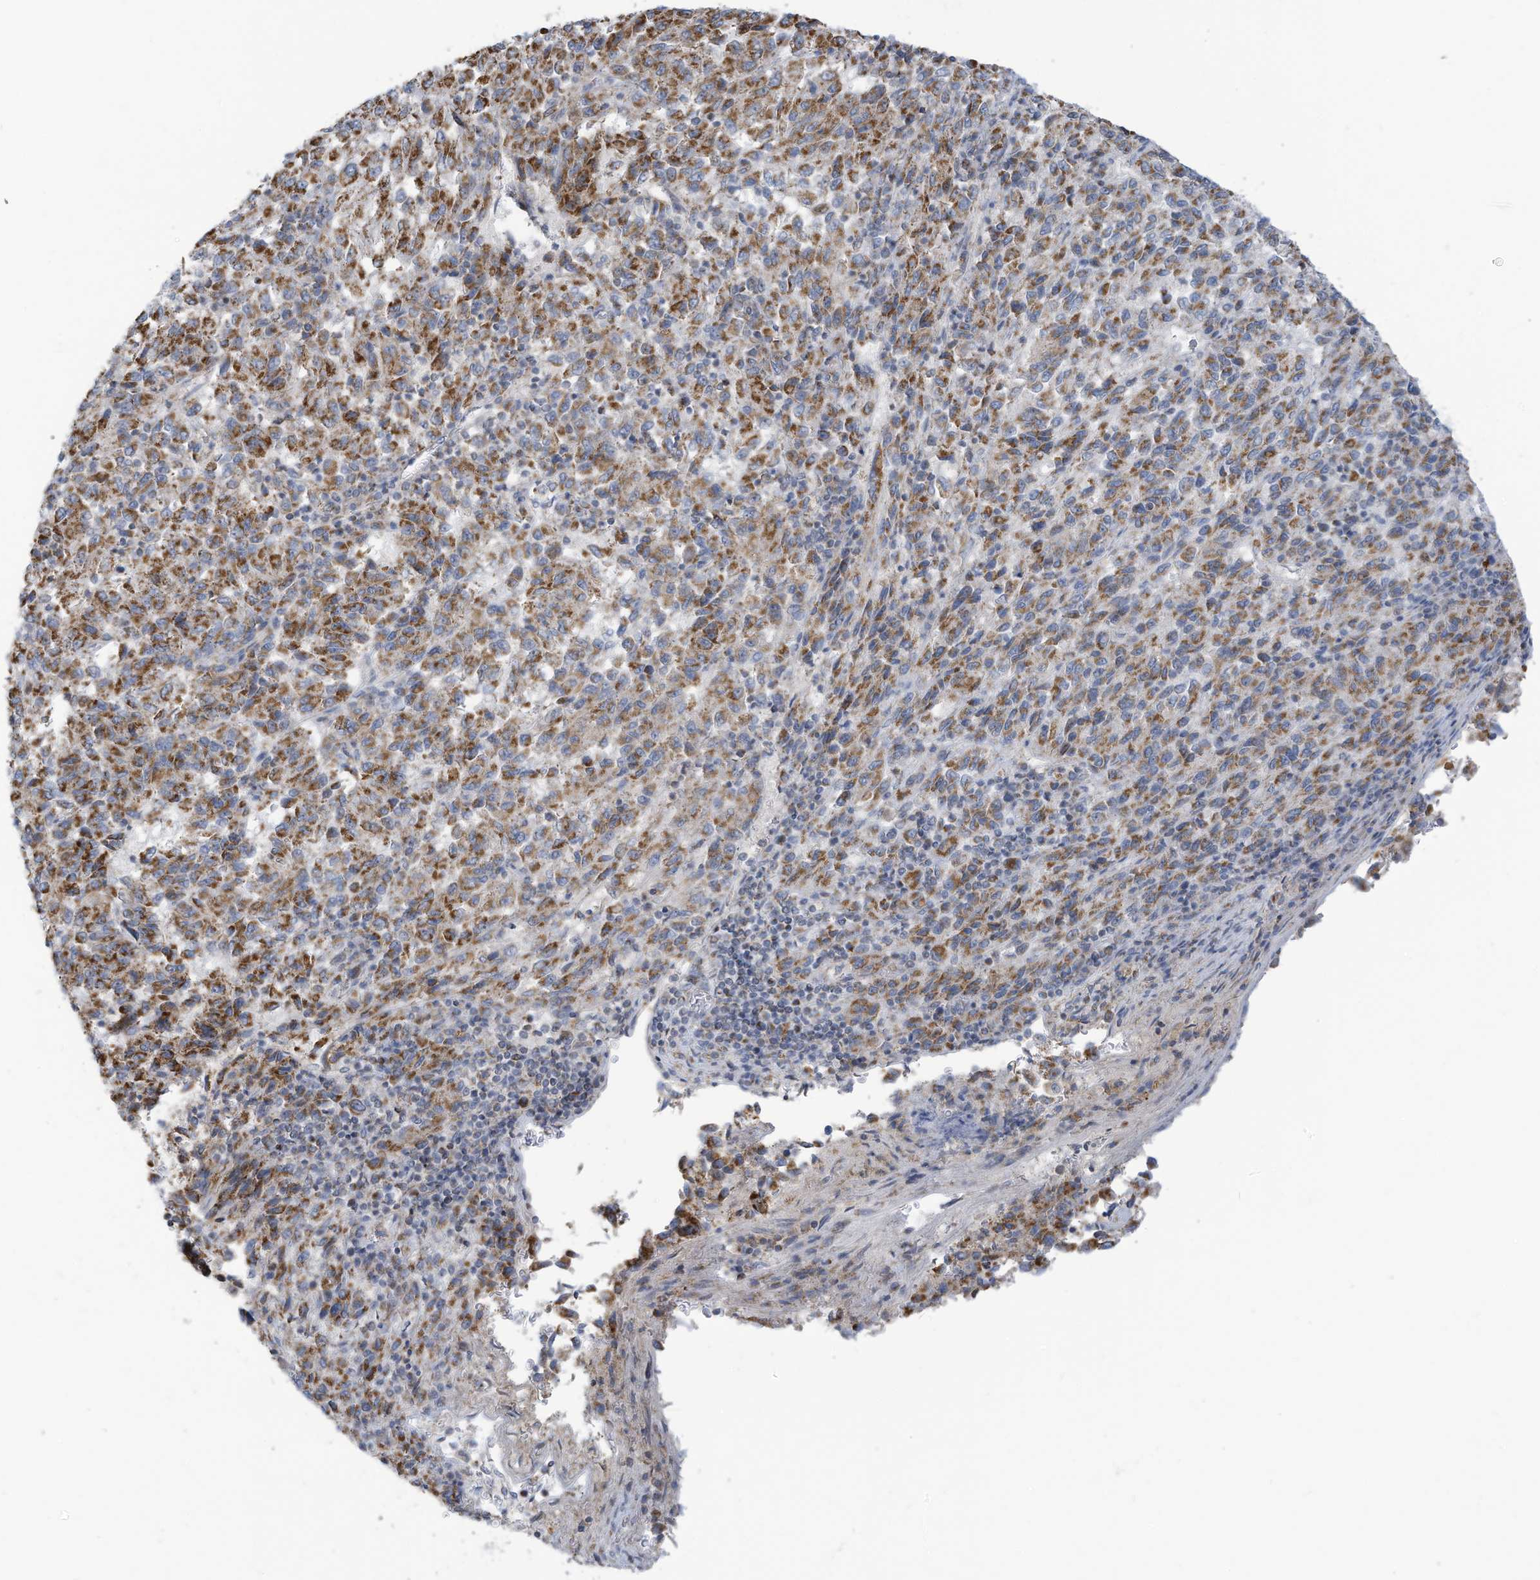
{"staining": {"intensity": "moderate", "quantity": ">75%", "location": "cytoplasmic/membranous"}, "tissue": "melanoma", "cell_type": "Tumor cells", "image_type": "cancer", "snomed": [{"axis": "morphology", "description": "Malignant melanoma, Metastatic site"}, {"axis": "topography", "description": "Lung"}], "caption": "Protein expression analysis of malignant melanoma (metastatic site) exhibits moderate cytoplasmic/membranous staining in about >75% of tumor cells. (Brightfield microscopy of DAB IHC at high magnification).", "gene": "NLN", "patient": {"sex": "male", "age": 64}}